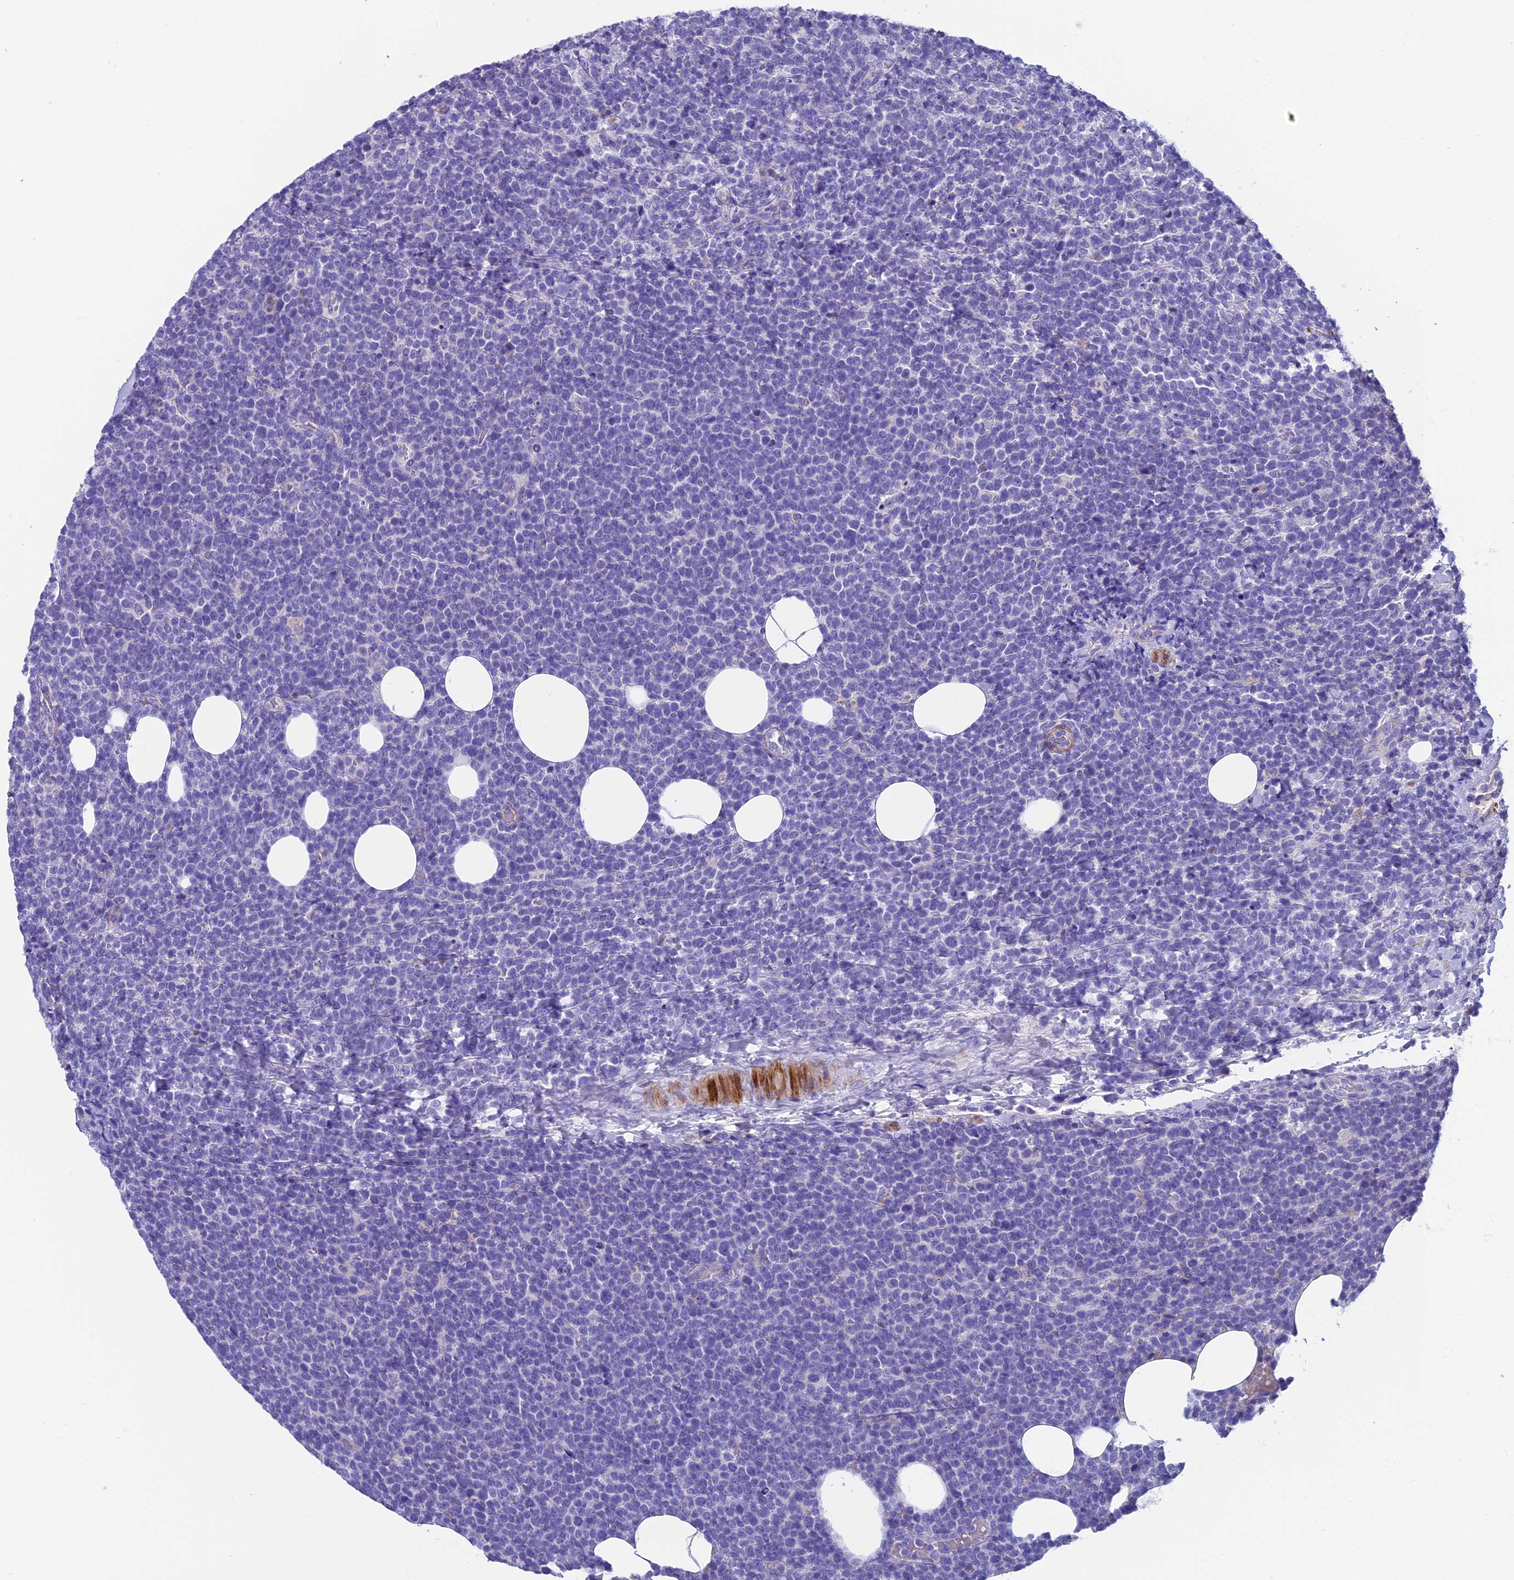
{"staining": {"intensity": "negative", "quantity": "none", "location": "none"}, "tissue": "lymphoma", "cell_type": "Tumor cells", "image_type": "cancer", "snomed": [{"axis": "morphology", "description": "Malignant lymphoma, non-Hodgkin's type, High grade"}, {"axis": "topography", "description": "Lymph node"}], "caption": "A micrograph of human lymphoma is negative for staining in tumor cells.", "gene": "GNG11", "patient": {"sex": "male", "age": 61}}